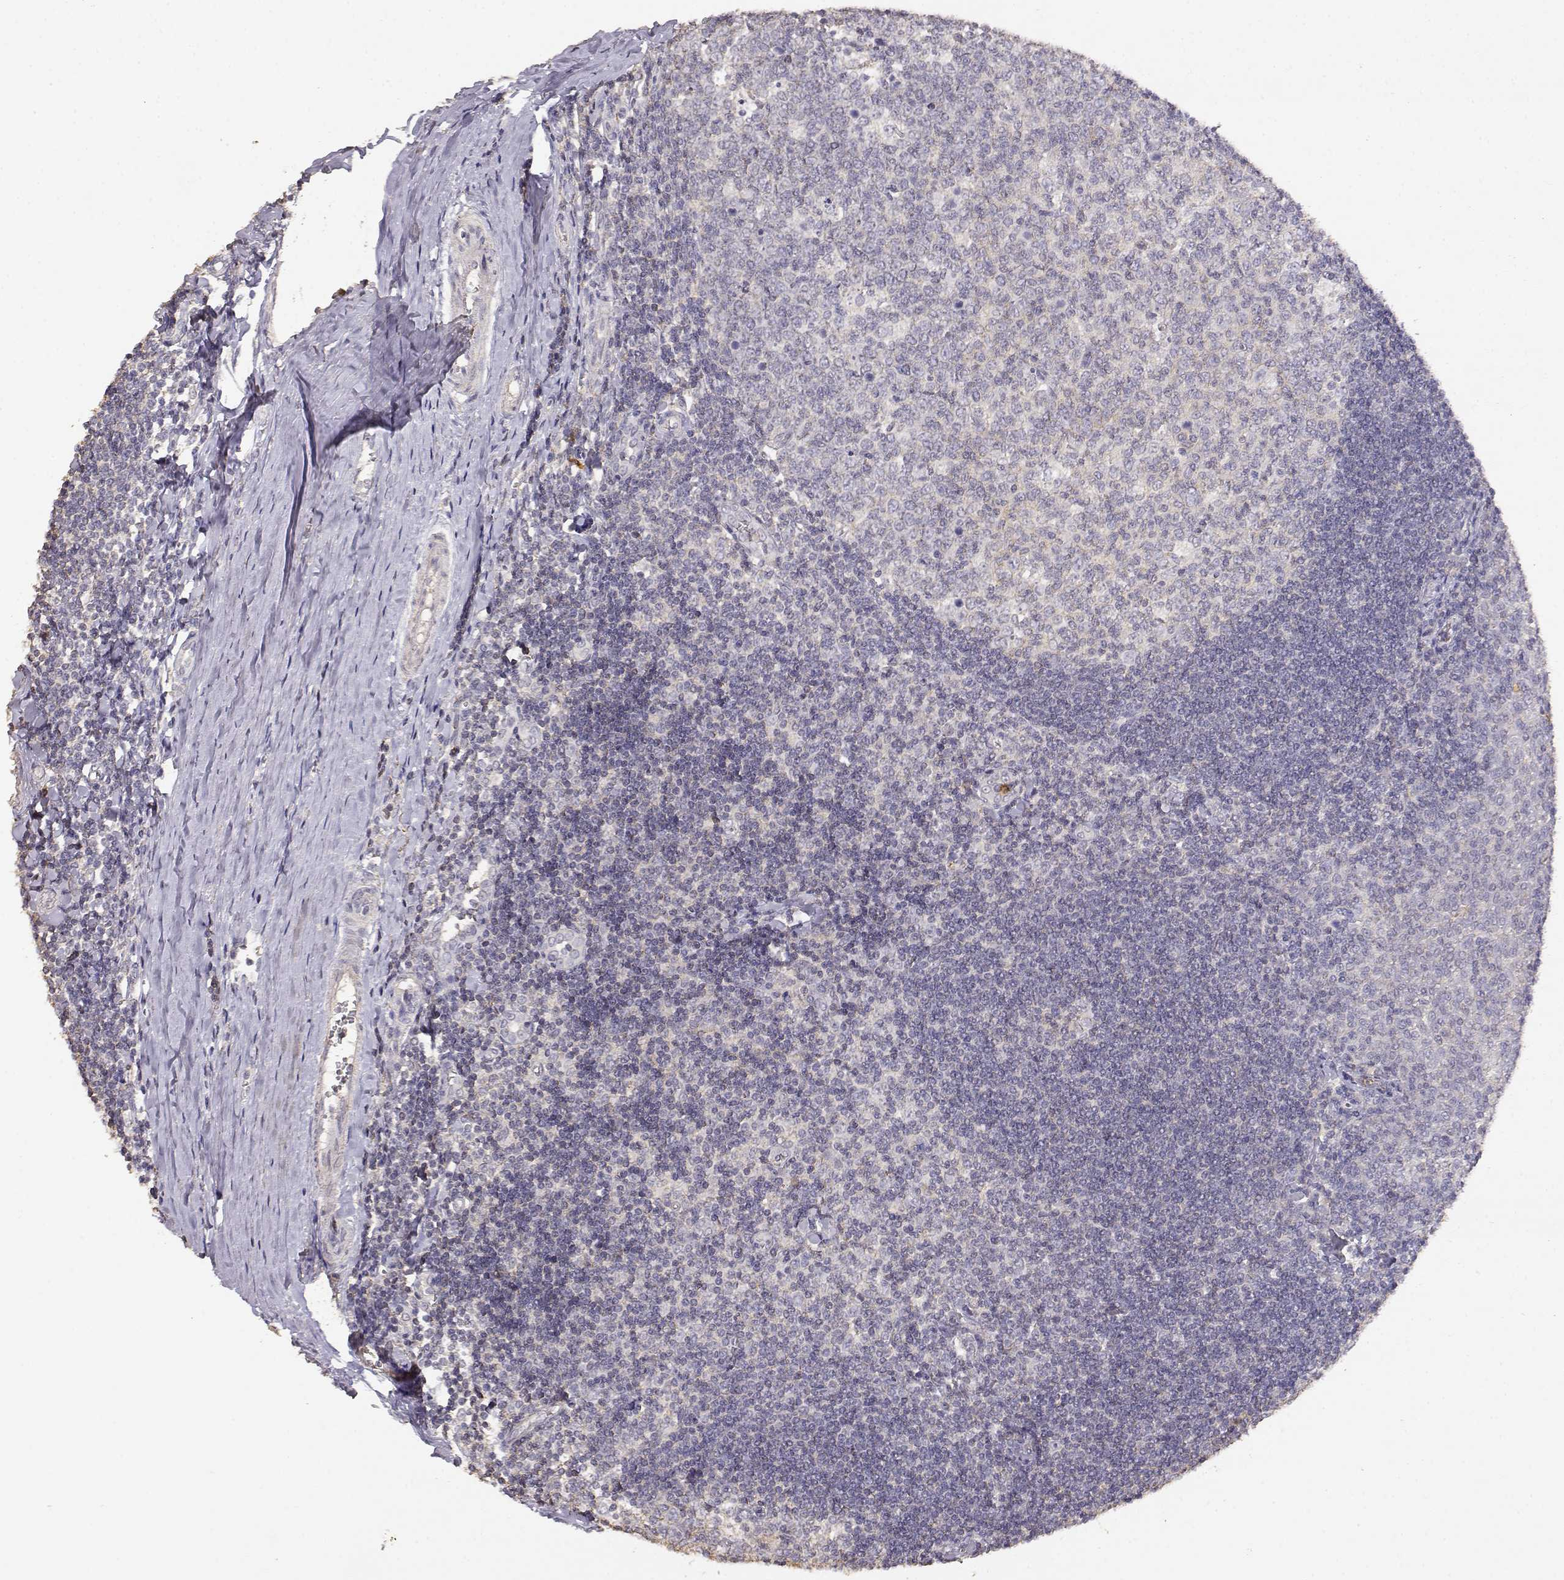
{"staining": {"intensity": "negative", "quantity": "none", "location": "none"}, "tissue": "tonsil", "cell_type": "Germinal center cells", "image_type": "normal", "snomed": [{"axis": "morphology", "description": "Normal tissue, NOS"}, {"axis": "topography", "description": "Tonsil"}], "caption": "Micrograph shows no significant protein expression in germinal center cells of normal tonsil. The staining was performed using DAB to visualize the protein expression in brown, while the nuclei were stained in blue with hematoxylin (Magnification: 20x).", "gene": "TNFRSF10C", "patient": {"sex": "female", "age": 12}}